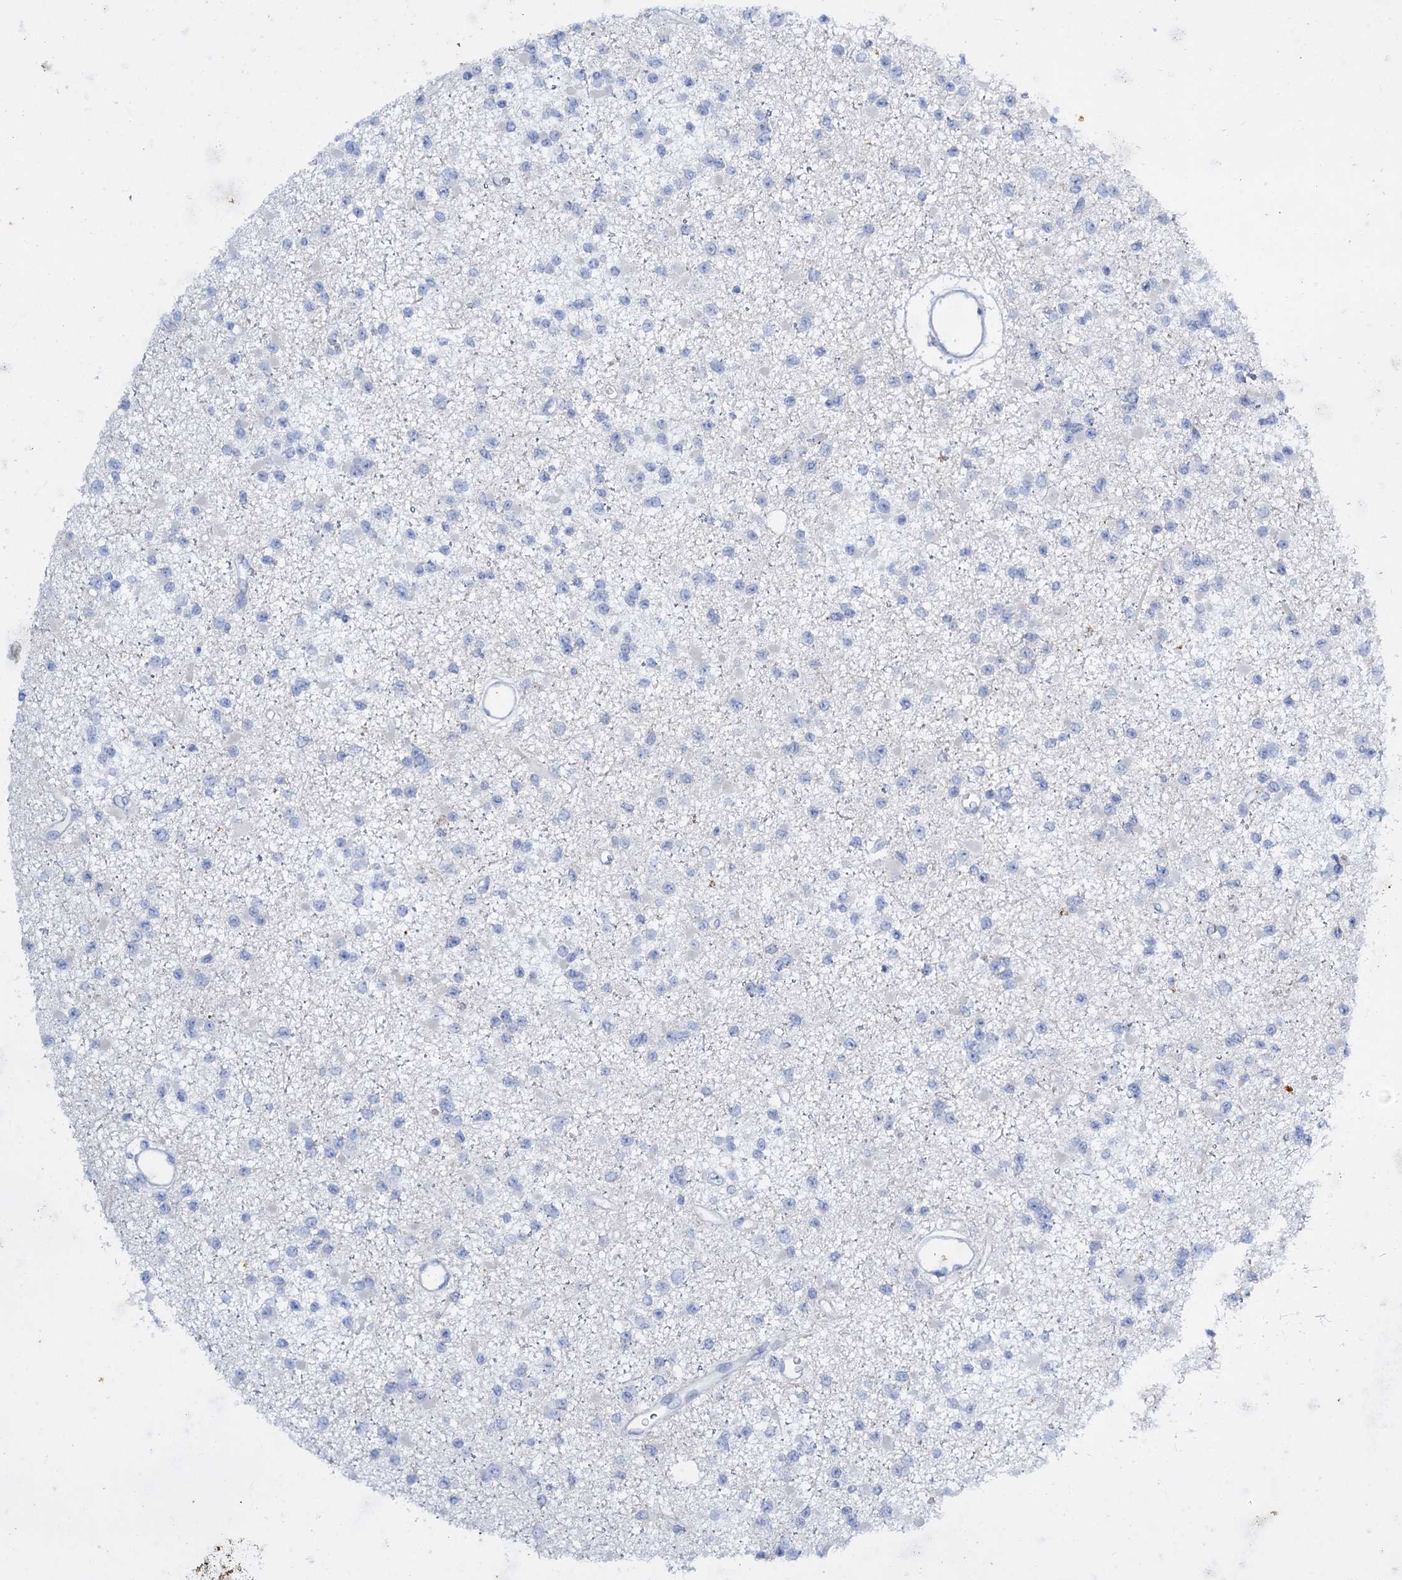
{"staining": {"intensity": "negative", "quantity": "none", "location": "none"}, "tissue": "glioma", "cell_type": "Tumor cells", "image_type": "cancer", "snomed": [{"axis": "morphology", "description": "Glioma, malignant, Low grade"}, {"axis": "topography", "description": "Brain"}], "caption": "DAB immunohistochemical staining of malignant glioma (low-grade) displays no significant expression in tumor cells.", "gene": "FAAP20", "patient": {"sex": "female", "age": 22}}